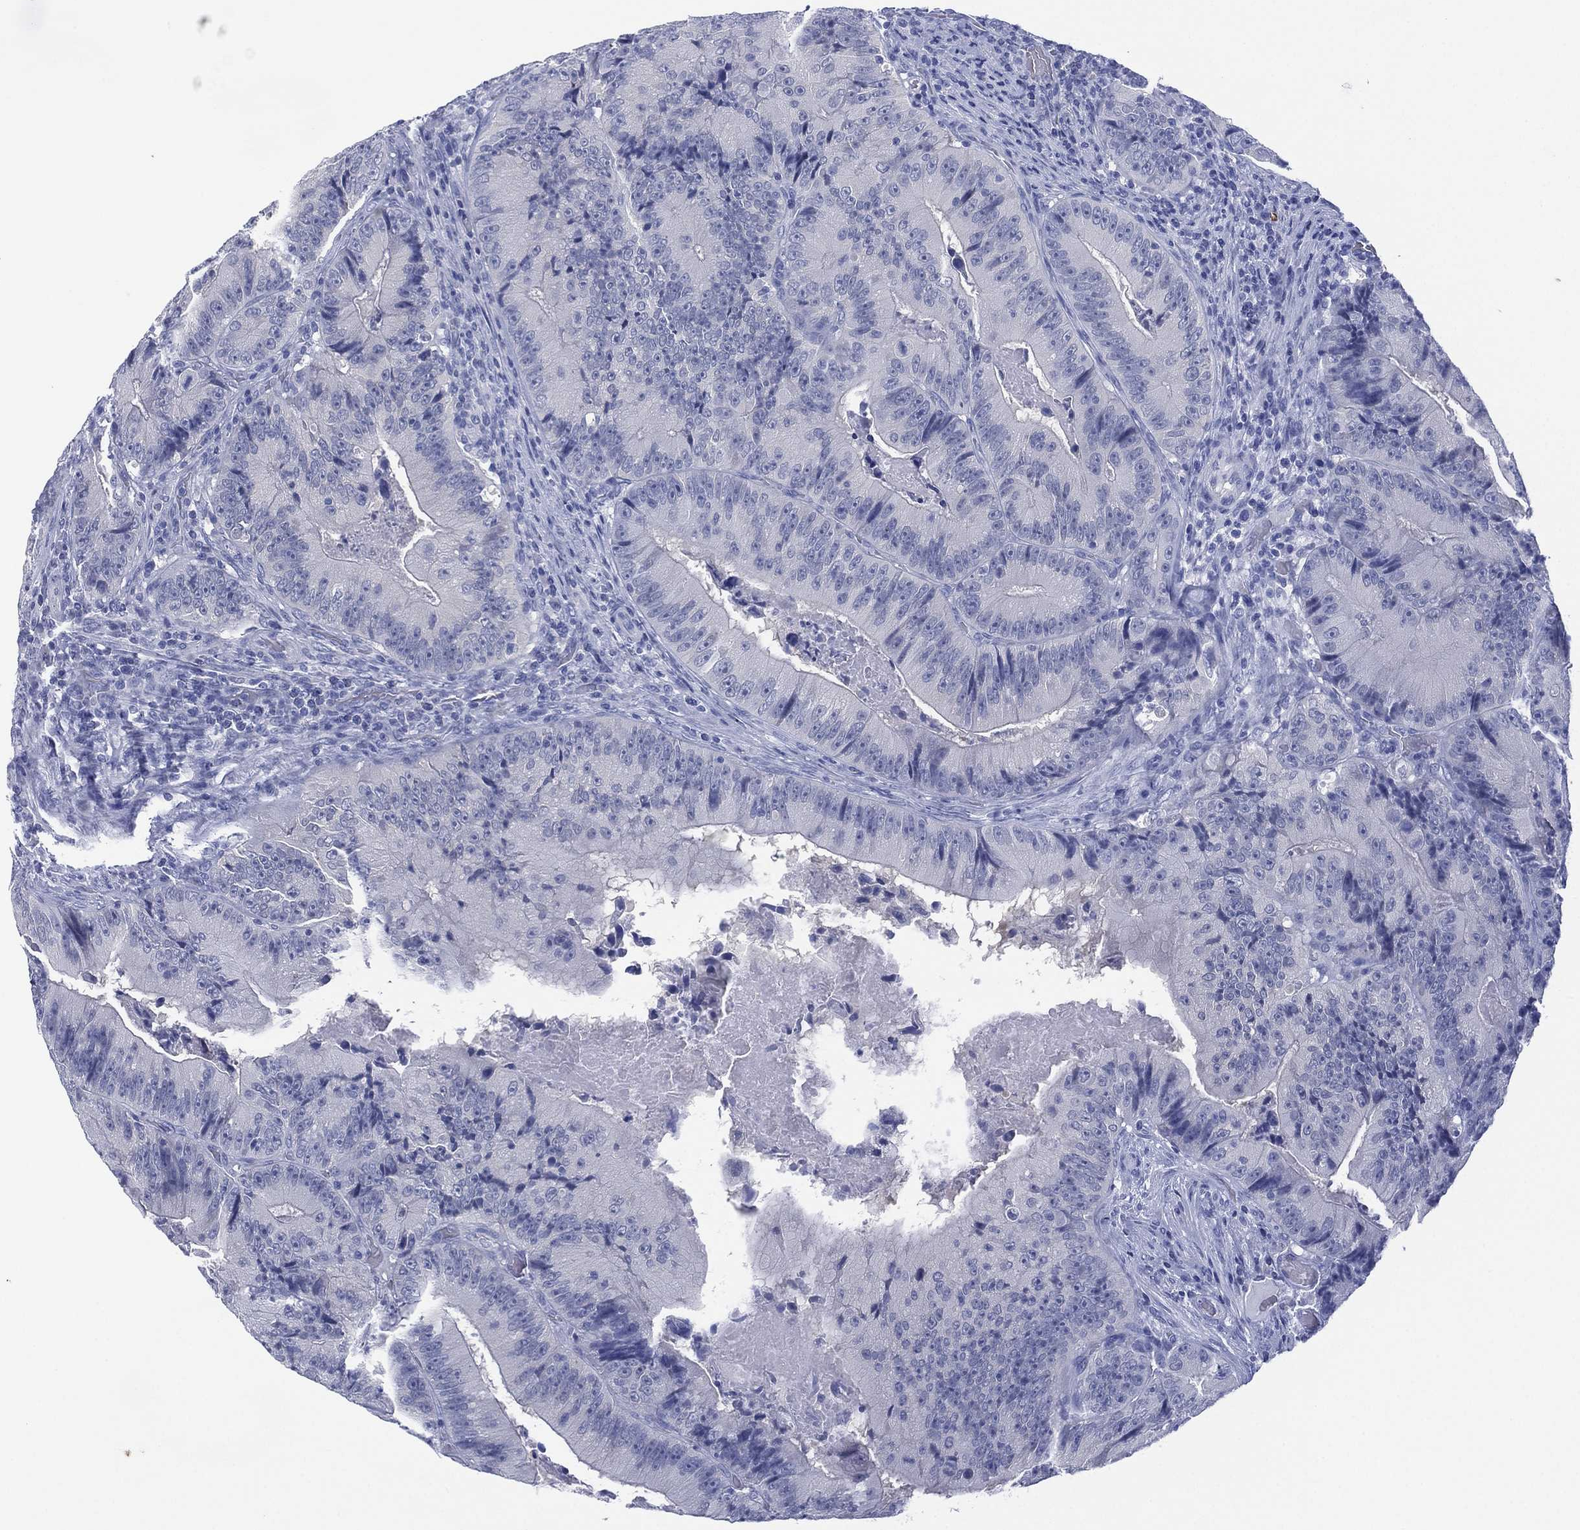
{"staining": {"intensity": "negative", "quantity": "none", "location": "none"}, "tissue": "colorectal cancer", "cell_type": "Tumor cells", "image_type": "cancer", "snomed": [{"axis": "morphology", "description": "Adenocarcinoma, NOS"}, {"axis": "topography", "description": "Colon"}], "caption": "Immunohistochemistry (IHC) micrograph of neoplastic tissue: colorectal adenocarcinoma stained with DAB shows no significant protein expression in tumor cells.", "gene": "DSG1", "patient": {"sex": "female", "age": 86}}